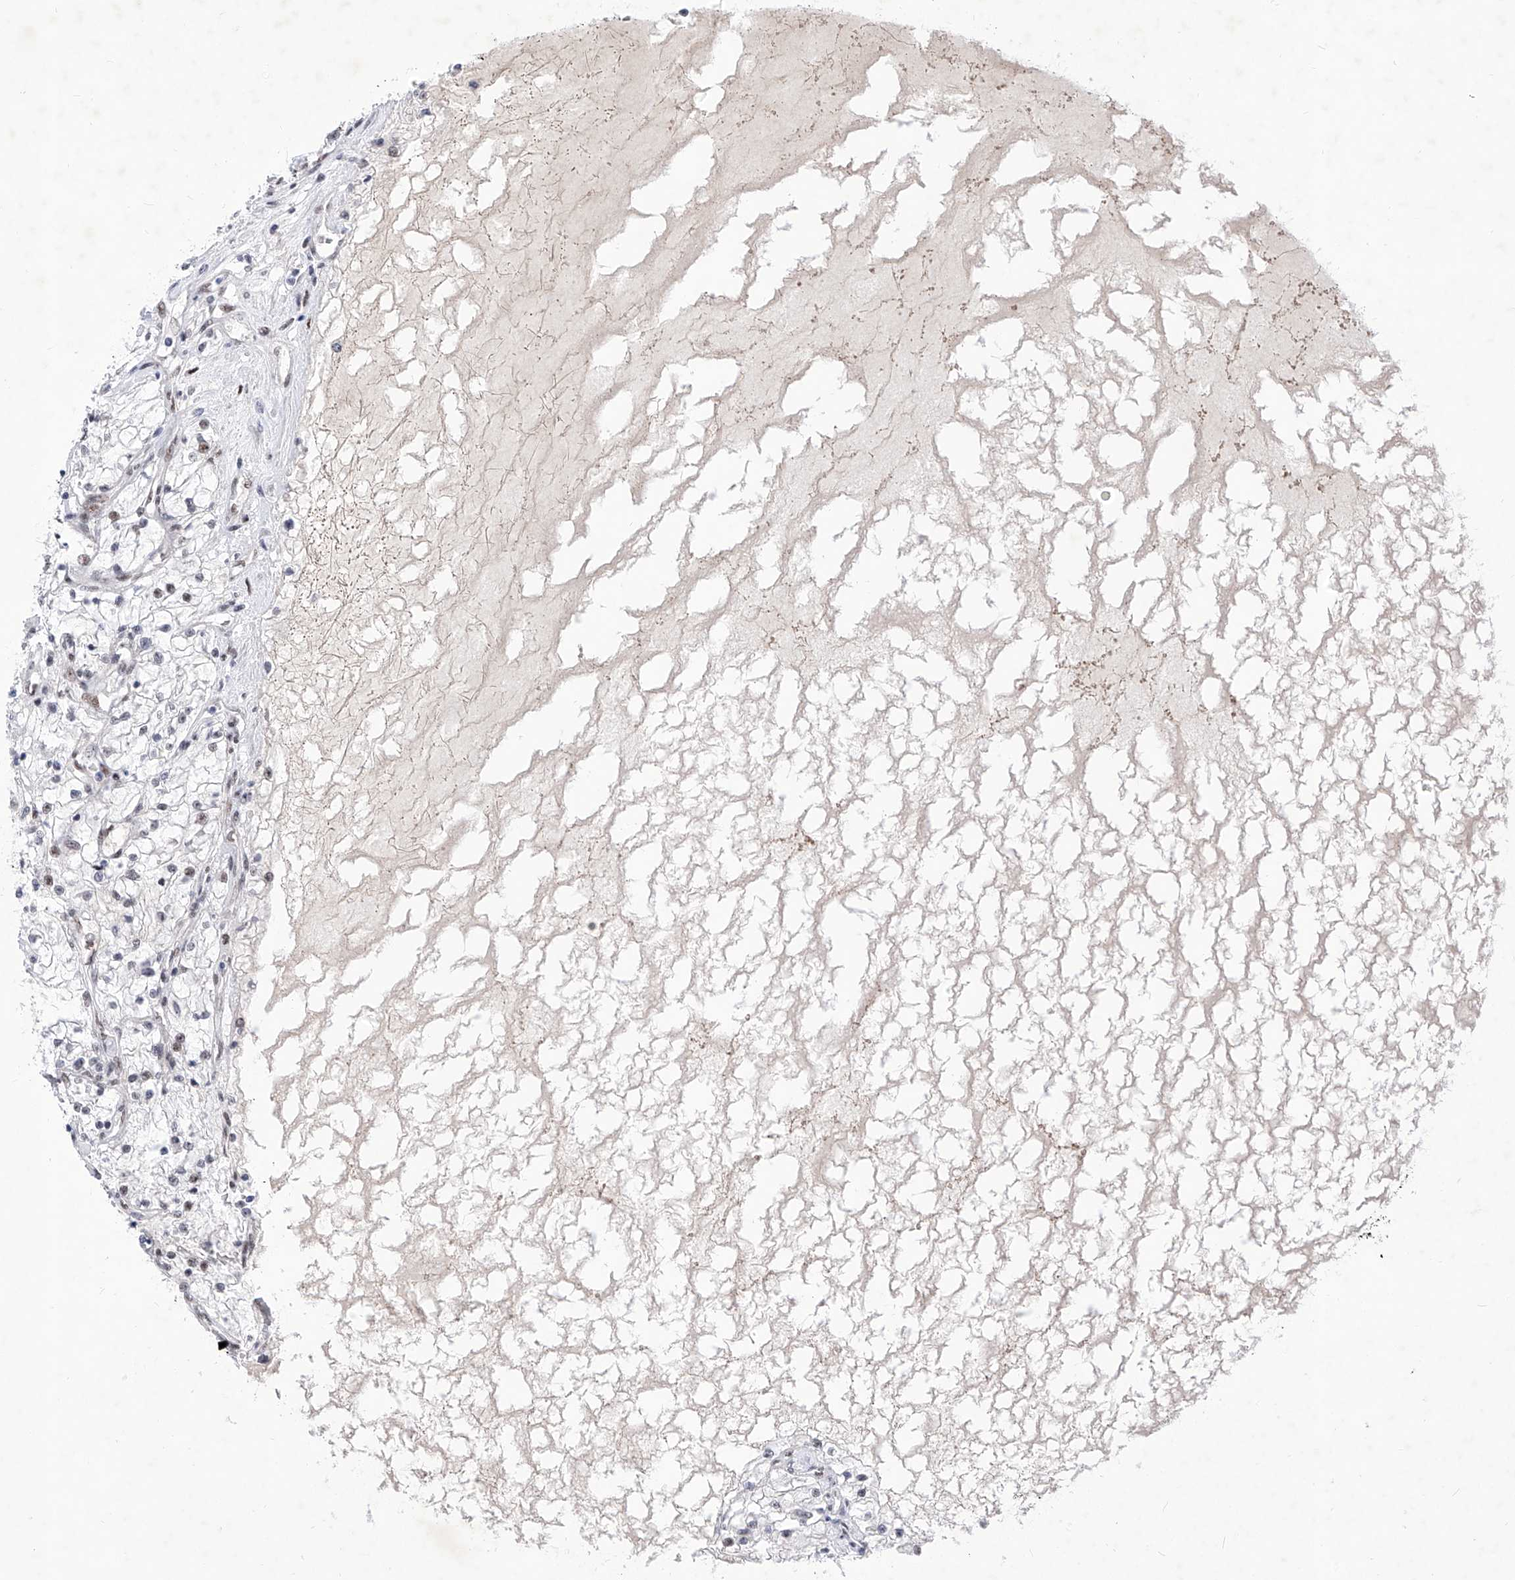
{"staining": {"intensity": "negative", "quantity": "none", "location": "none"}, "tissue": "renal cancer", "cell_type": "Tumor cells", "image_type": "cancer", "snomed": [{"axis": "morphology", "description": "Normal tissue, NOS"}, {"axis": "morphology", "description": "Adenocarcinoma, NOS"}, {"axis": "topography", "description": "Kidney"}], "caption": "An immunohistochemistry histopathology image of renal cancer (adenocarcinoma) is shown. There is no staining in tumor cells of renal cancer (adenocarcinoma).", "gene": "ATN1", "patient": {"sex": "male", "age": 68}}